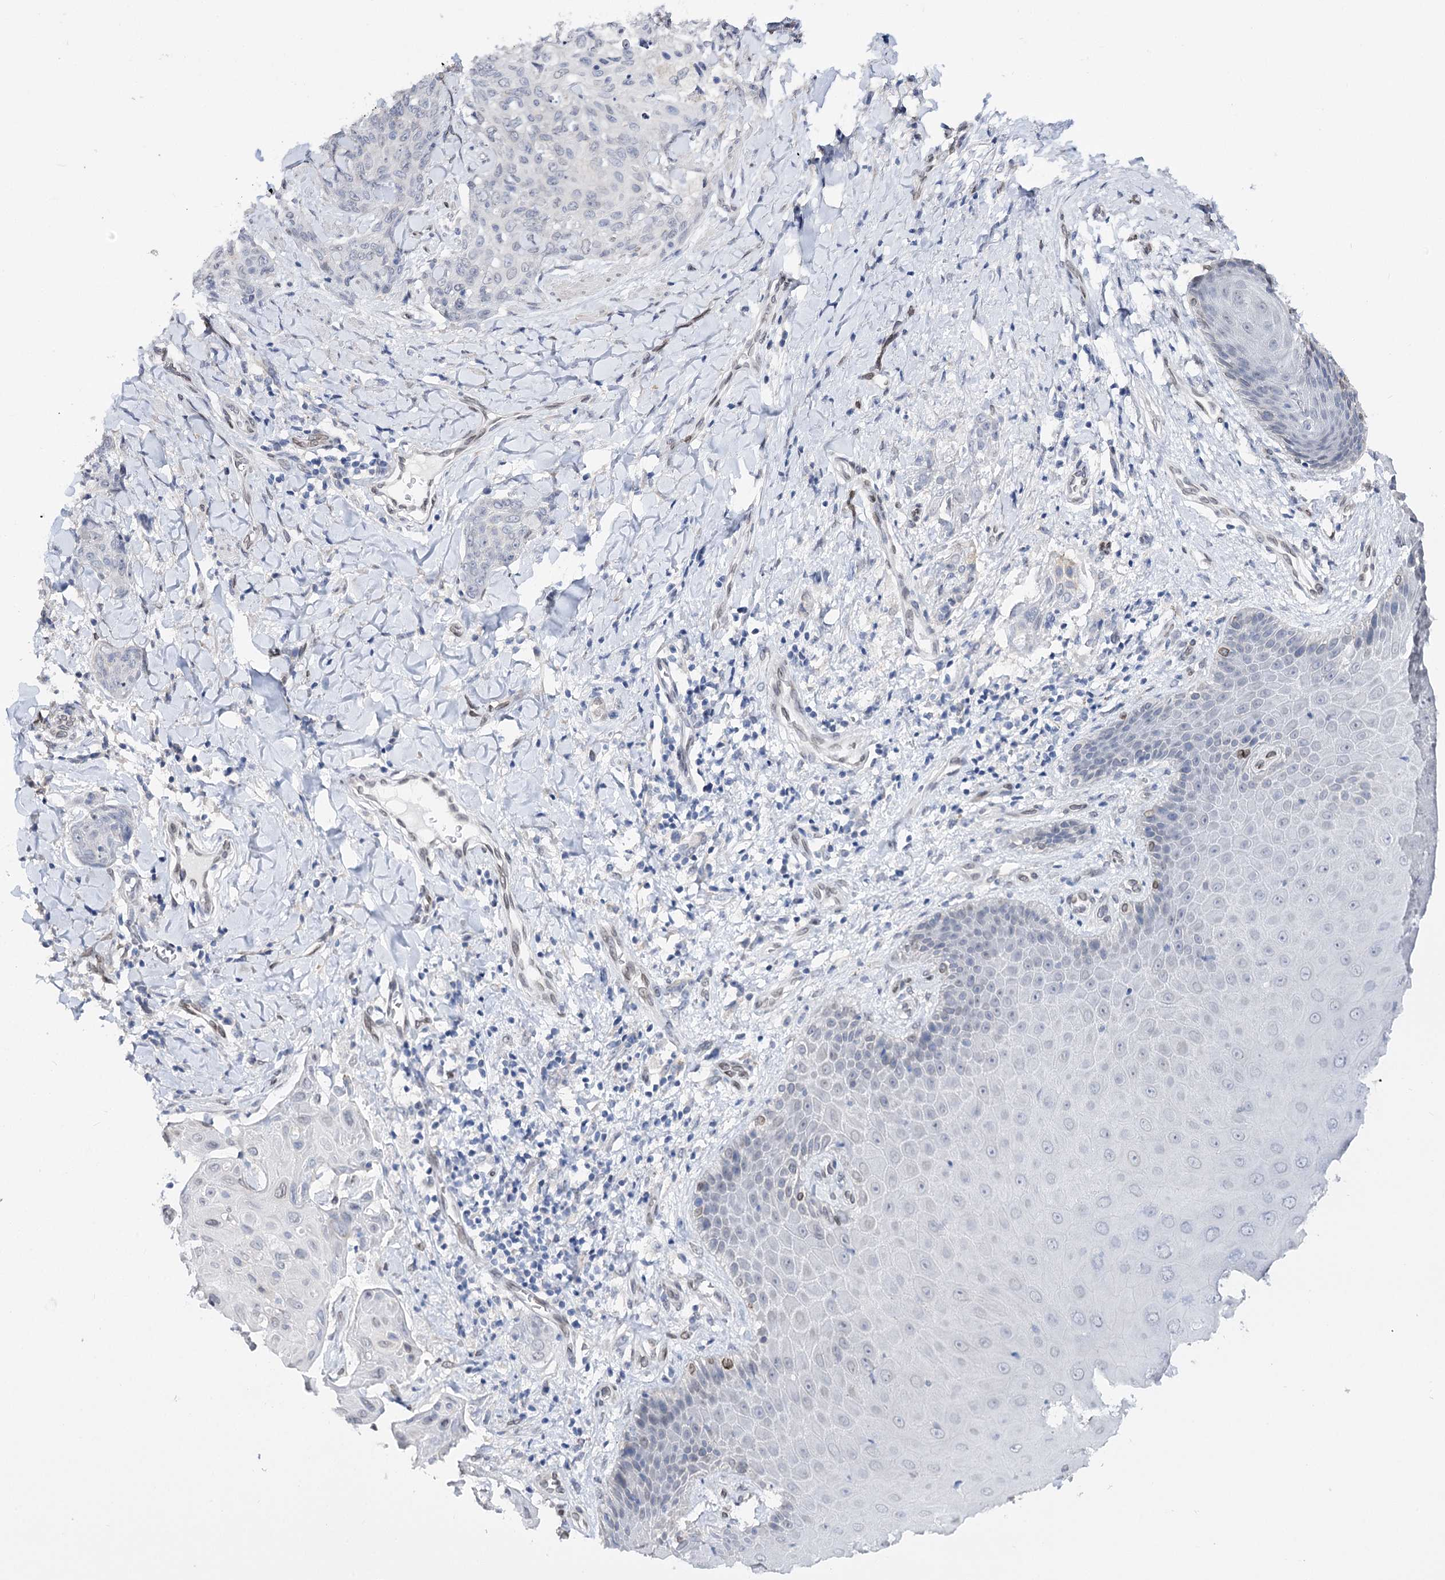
{"staining": {"intensity": "negative", "quantity": "none", "location": "none"}, "tissue": "skin cancer", "cell_type": "Tumor cells", "image_type": "cancer", "snomed": [{"axis": "morphology", "description": "Squamous cell carcinoma, NOS"}, {"axis": "topography", "description": "Skin"}, {"axis": "topography", "description": "Vulva"}], "caption": "Tumor cells are negative for brown protein staining in skin cancer (squamous cell carcinoma).", "gene": "TMEM201", "patient": {"sex": "female", "age": 85}}